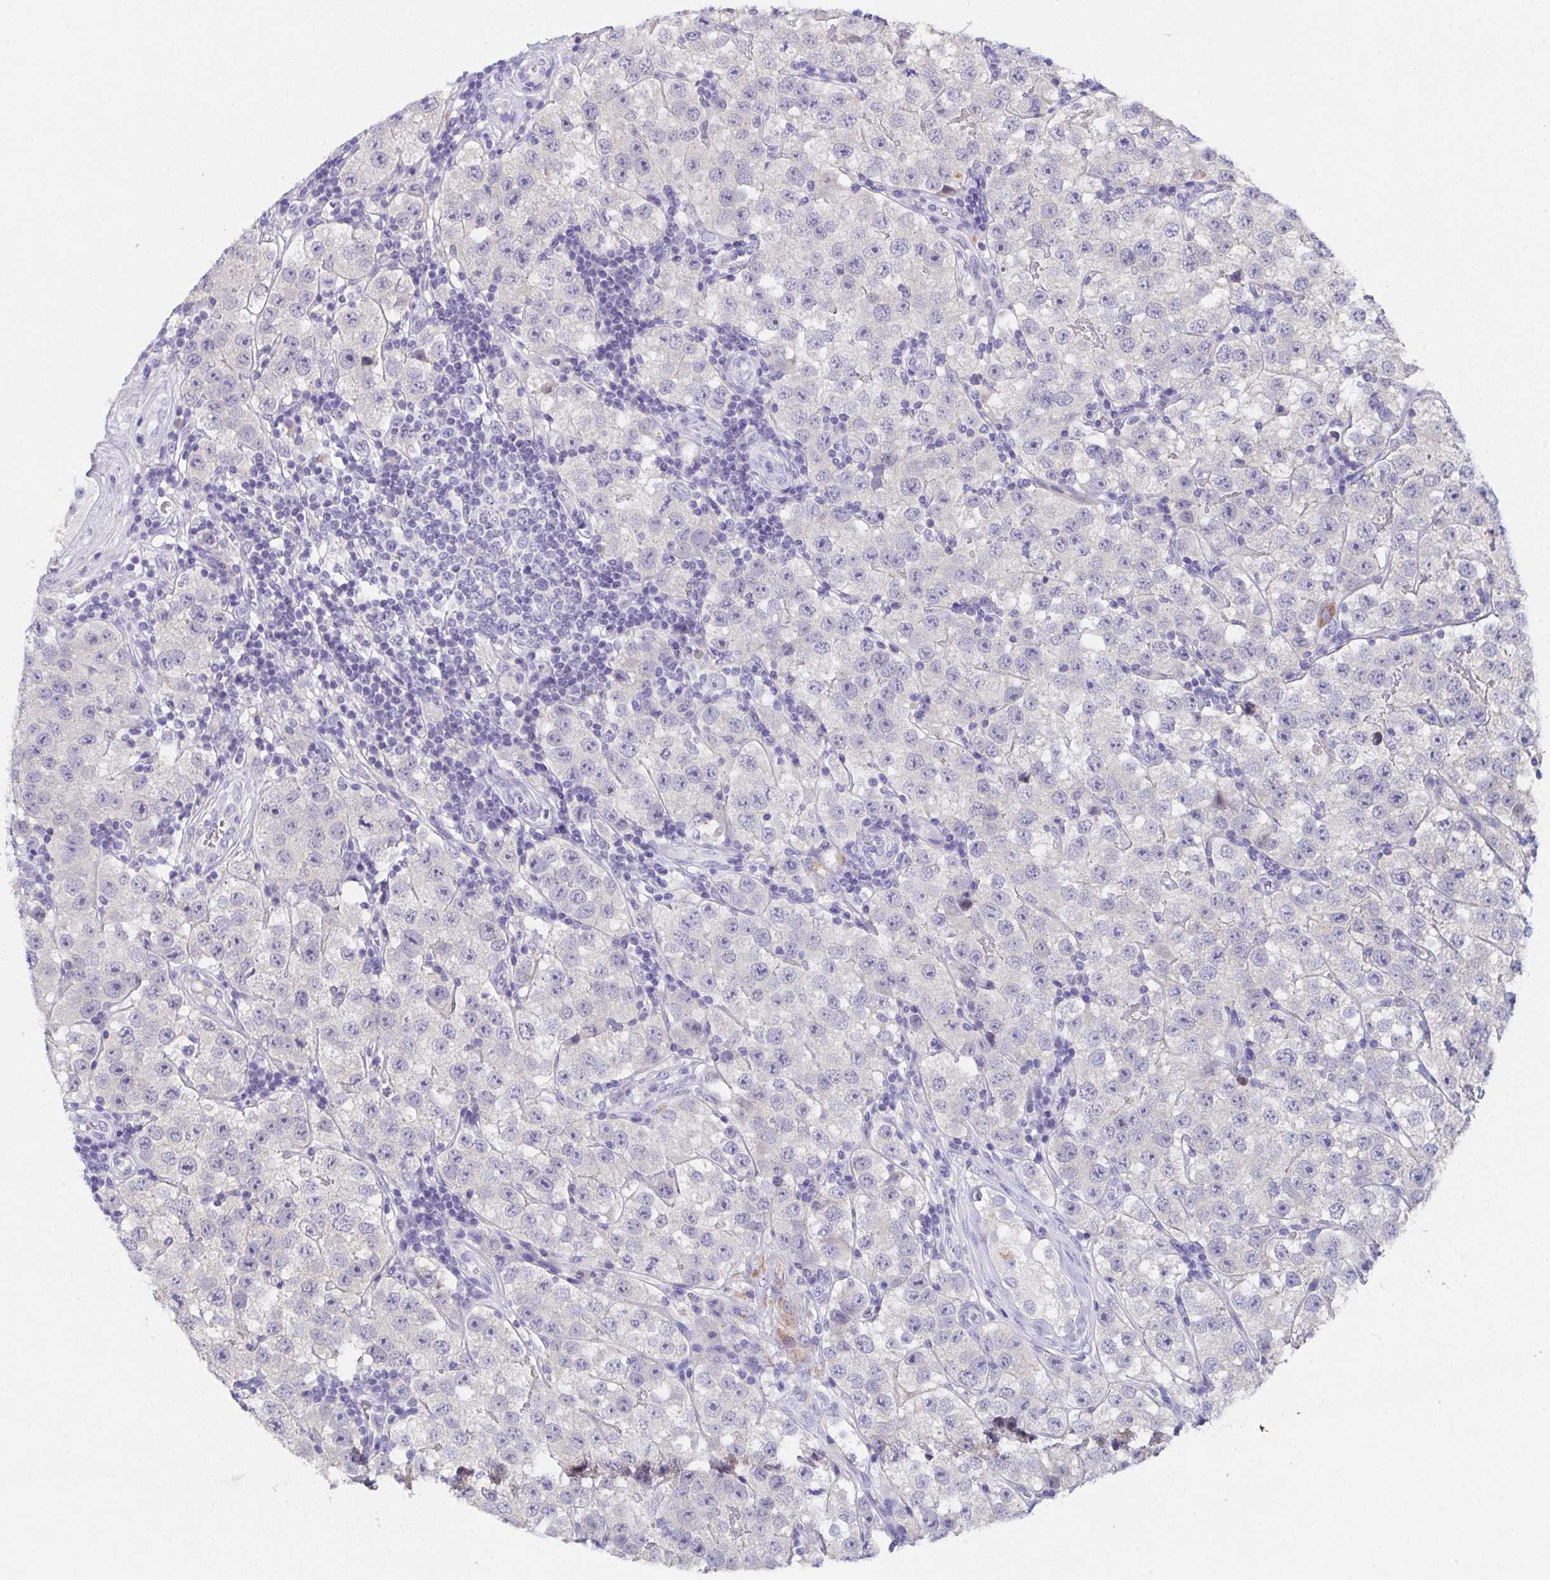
{"staining": {"intensity": "negative", "quantity": "none", "location": "none"}, "tissue": "testis cancer", "cell_type": "Tumor cells", "image_type": "cancer", "snomed": [{"axis": "morphology", "description": "Seminoma, NOS"}, {"axis": "topography", "description": "Testis"}], "caption": "This is an immunohistochemistry histopathology image of testis cancer (seminoma). There is no staining in tumor cells.", "gene": "SSC4D", "patient": {"sex": "male", "age": 34}}